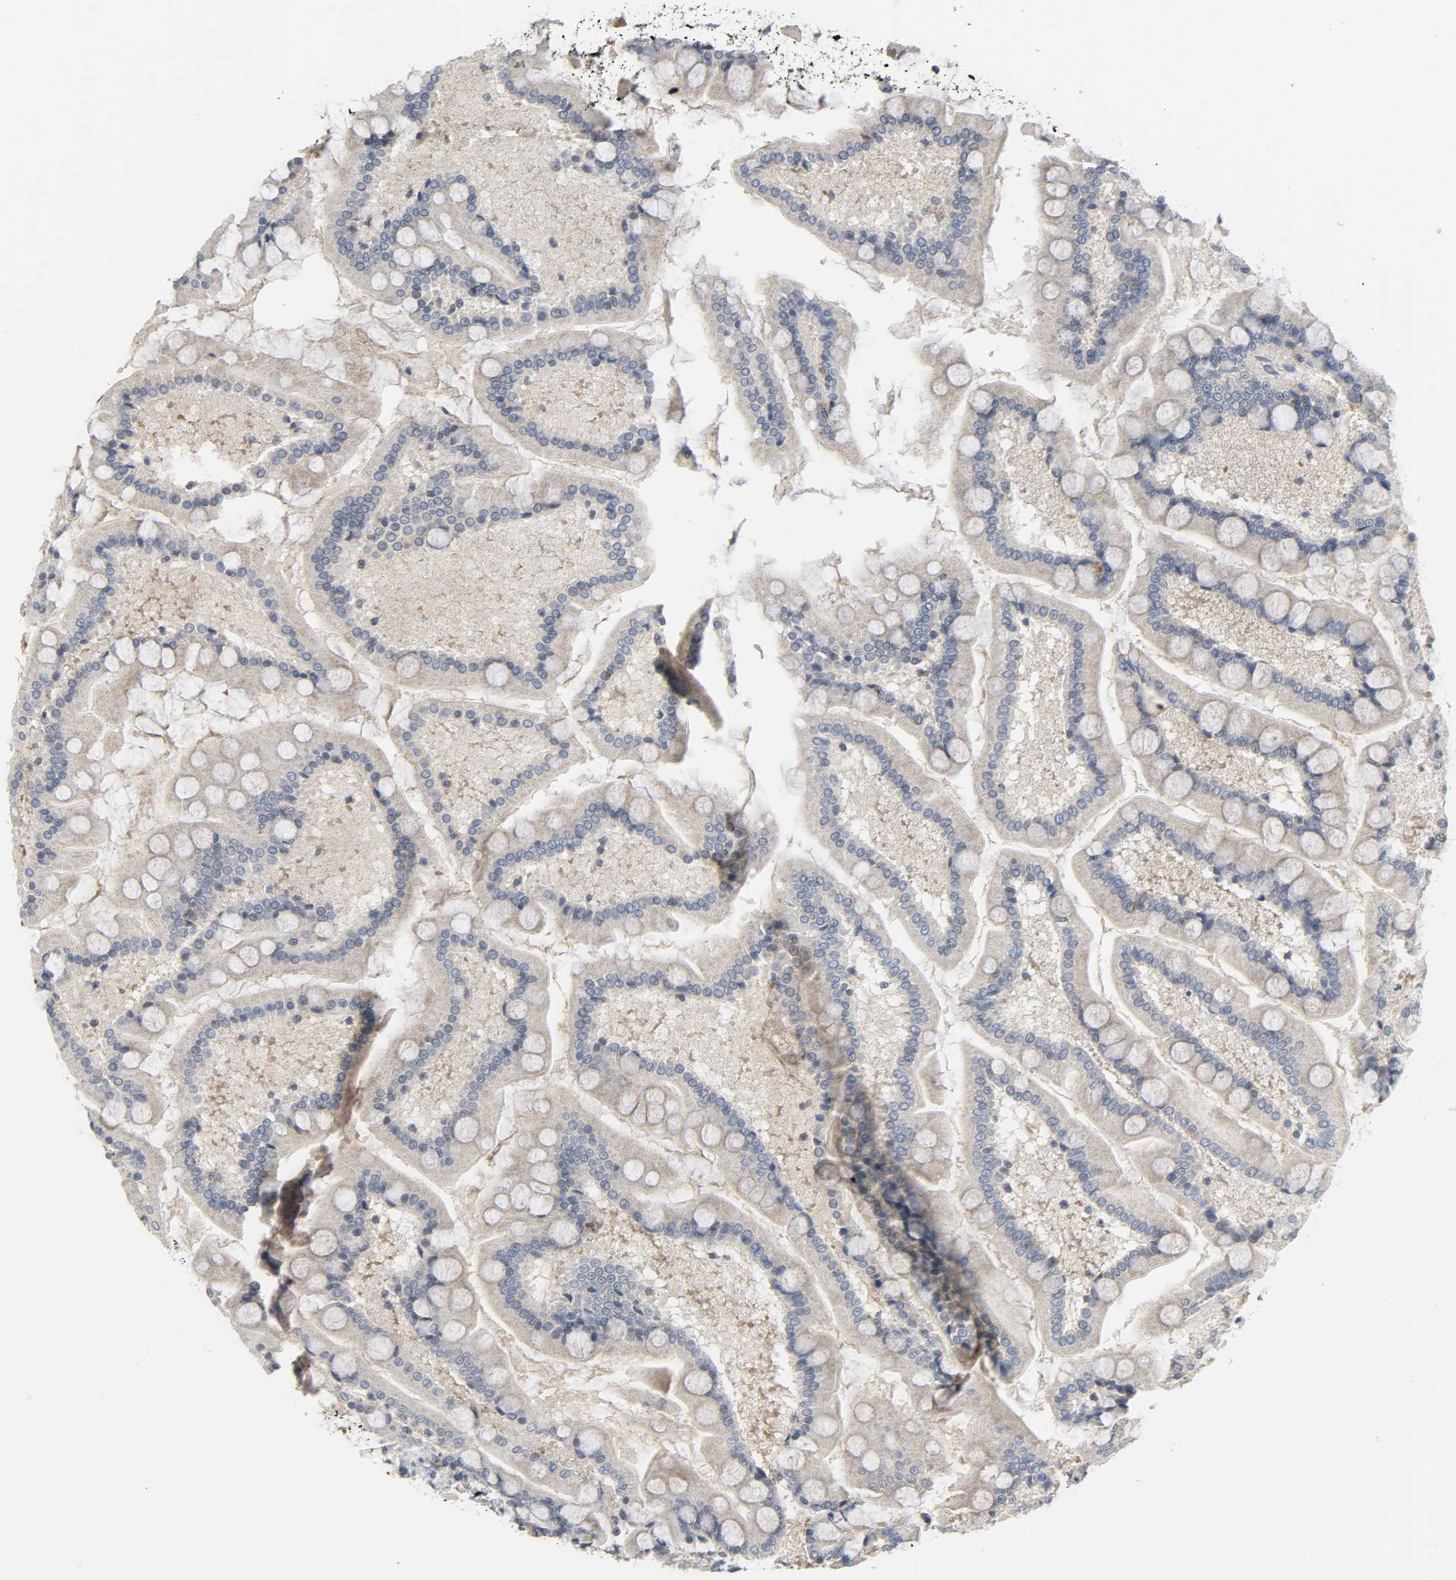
{"staining": {"intensity": "moderate", "quantity": ">75%", "location": "cytoplasmic/membranous"}, "tissue": "small intestine", "cell_type": "Glandular cells", "image_type": "normal", "snomed": [{"axis": "morphology", "description": "Normal tissue, NOS"}, {"axis": "topography", "description": "Small intestine"}], "caption": "Human small intestine stained for a protein (brown) shows moderate cytoplasmic/membranous positive staining in approximately >75% of glandular cells.", "gene": "CLIP1", "patient": {"sex": "male", "age": 41}}